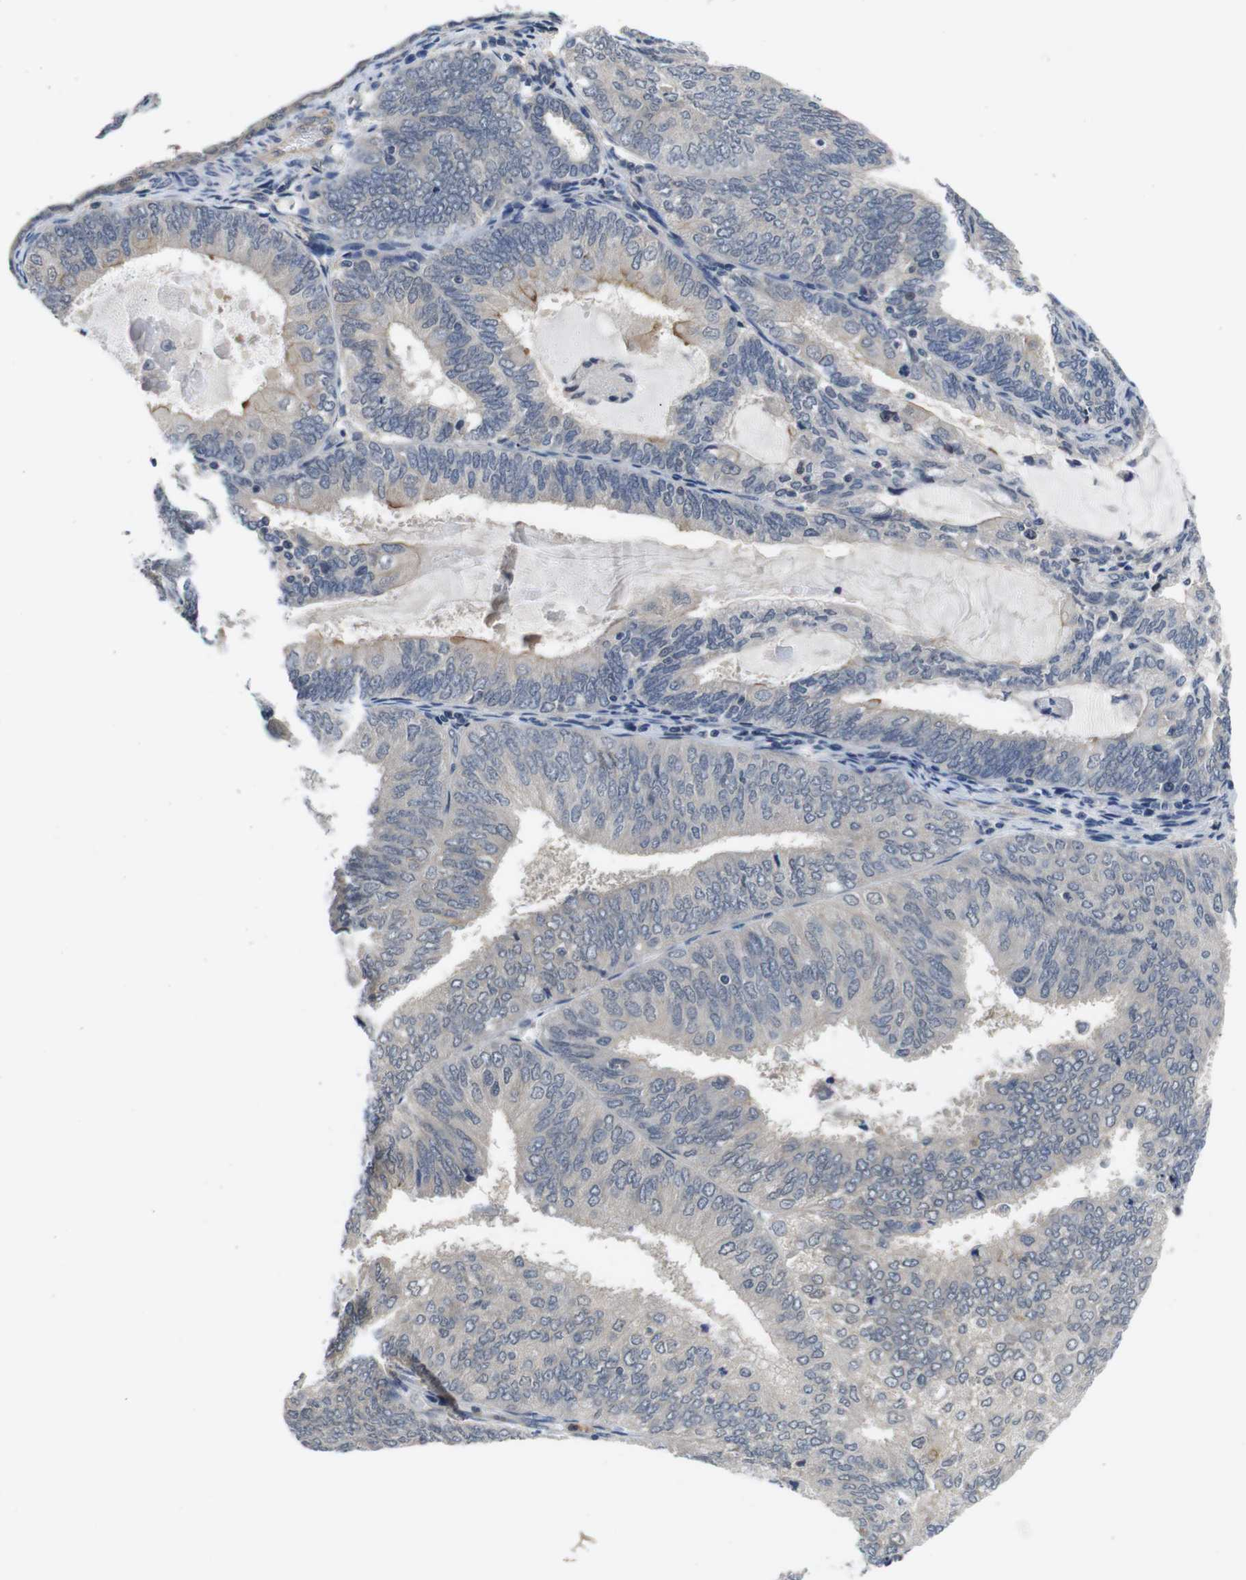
{"staining": {"intensity": "negative", "quantity": "none", "location": "none"}, "tissue": "endometrial cancer", "cell_type": "Tumor cells", "image_type": "cancer", "snomed": [{"axis": "morphology", "description": "Adenocarcinoma, NOS"}, {"axis": "topography", "description": "Endometrium"}], "caption": "Immunohistochemical staining of human endometrial cancer (adenocarcinoma) demonstrates no significant expression in tumor cells. The staining is performed using DAB (3,3'-diaminobenzidine) brown chromogen with nuclei counter-stained in using hematoxylin.", "gene": "FADD", "patient": {"sex": "female", "age": 81}}